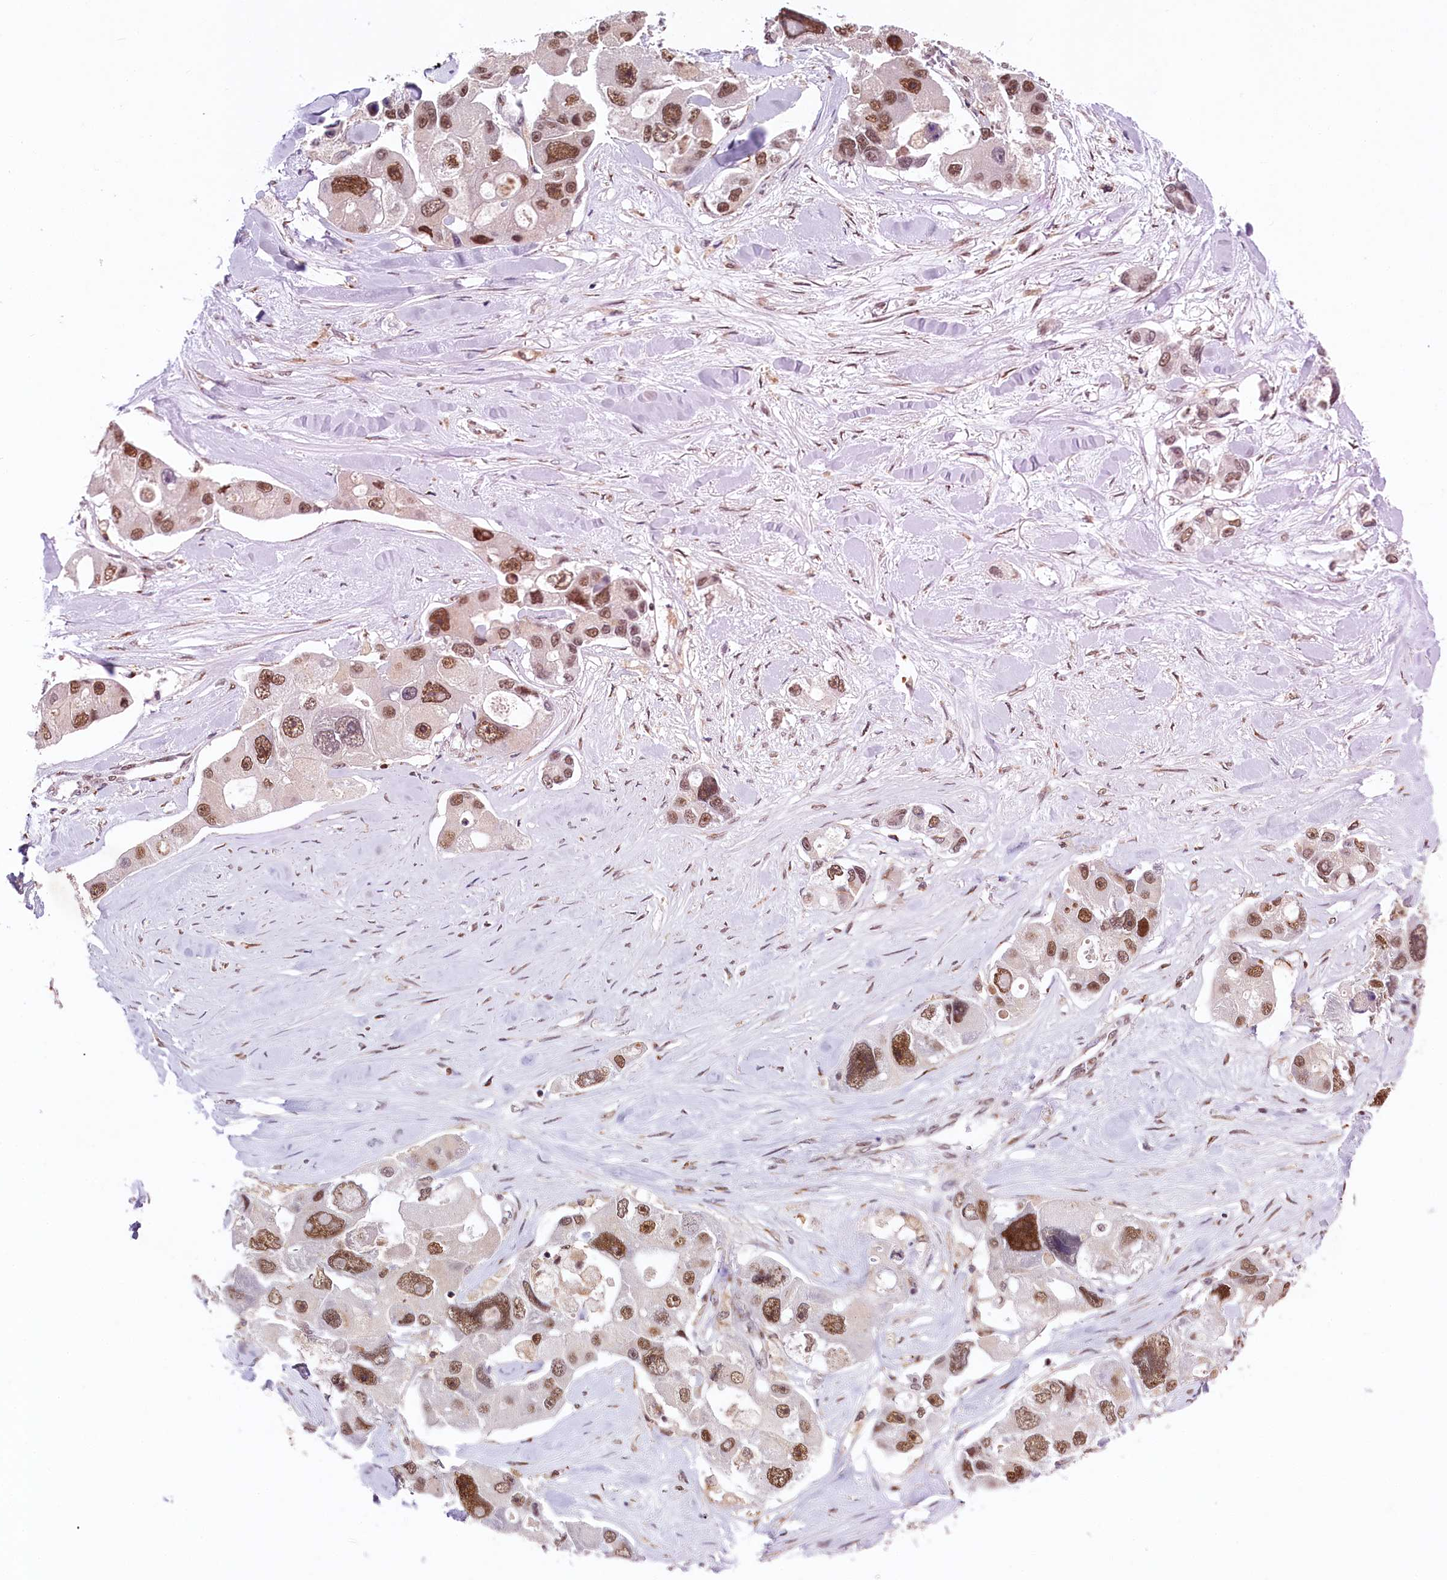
{"staining": {"intensity": "moderate", "quantity": ">75%", "location": "nuclear"}, "tissue": "lung cancer", "cell_type": "Tumor cells", "image_type": "cancer", "snomed": [{"axis": "morphology", "description": "Adenocarcinoma, NOS"}, {"axis": "topography", "description": "Lung"}], "caption": "Protein expression analysis of human adenocarcinoma (lung) reveals moderate nuclear positivity in approximately >75% of tumor cells. Nuclei are stained in blue.", "gene": "PPHLN1", "patient": {"sex": "female", "age": 54}}